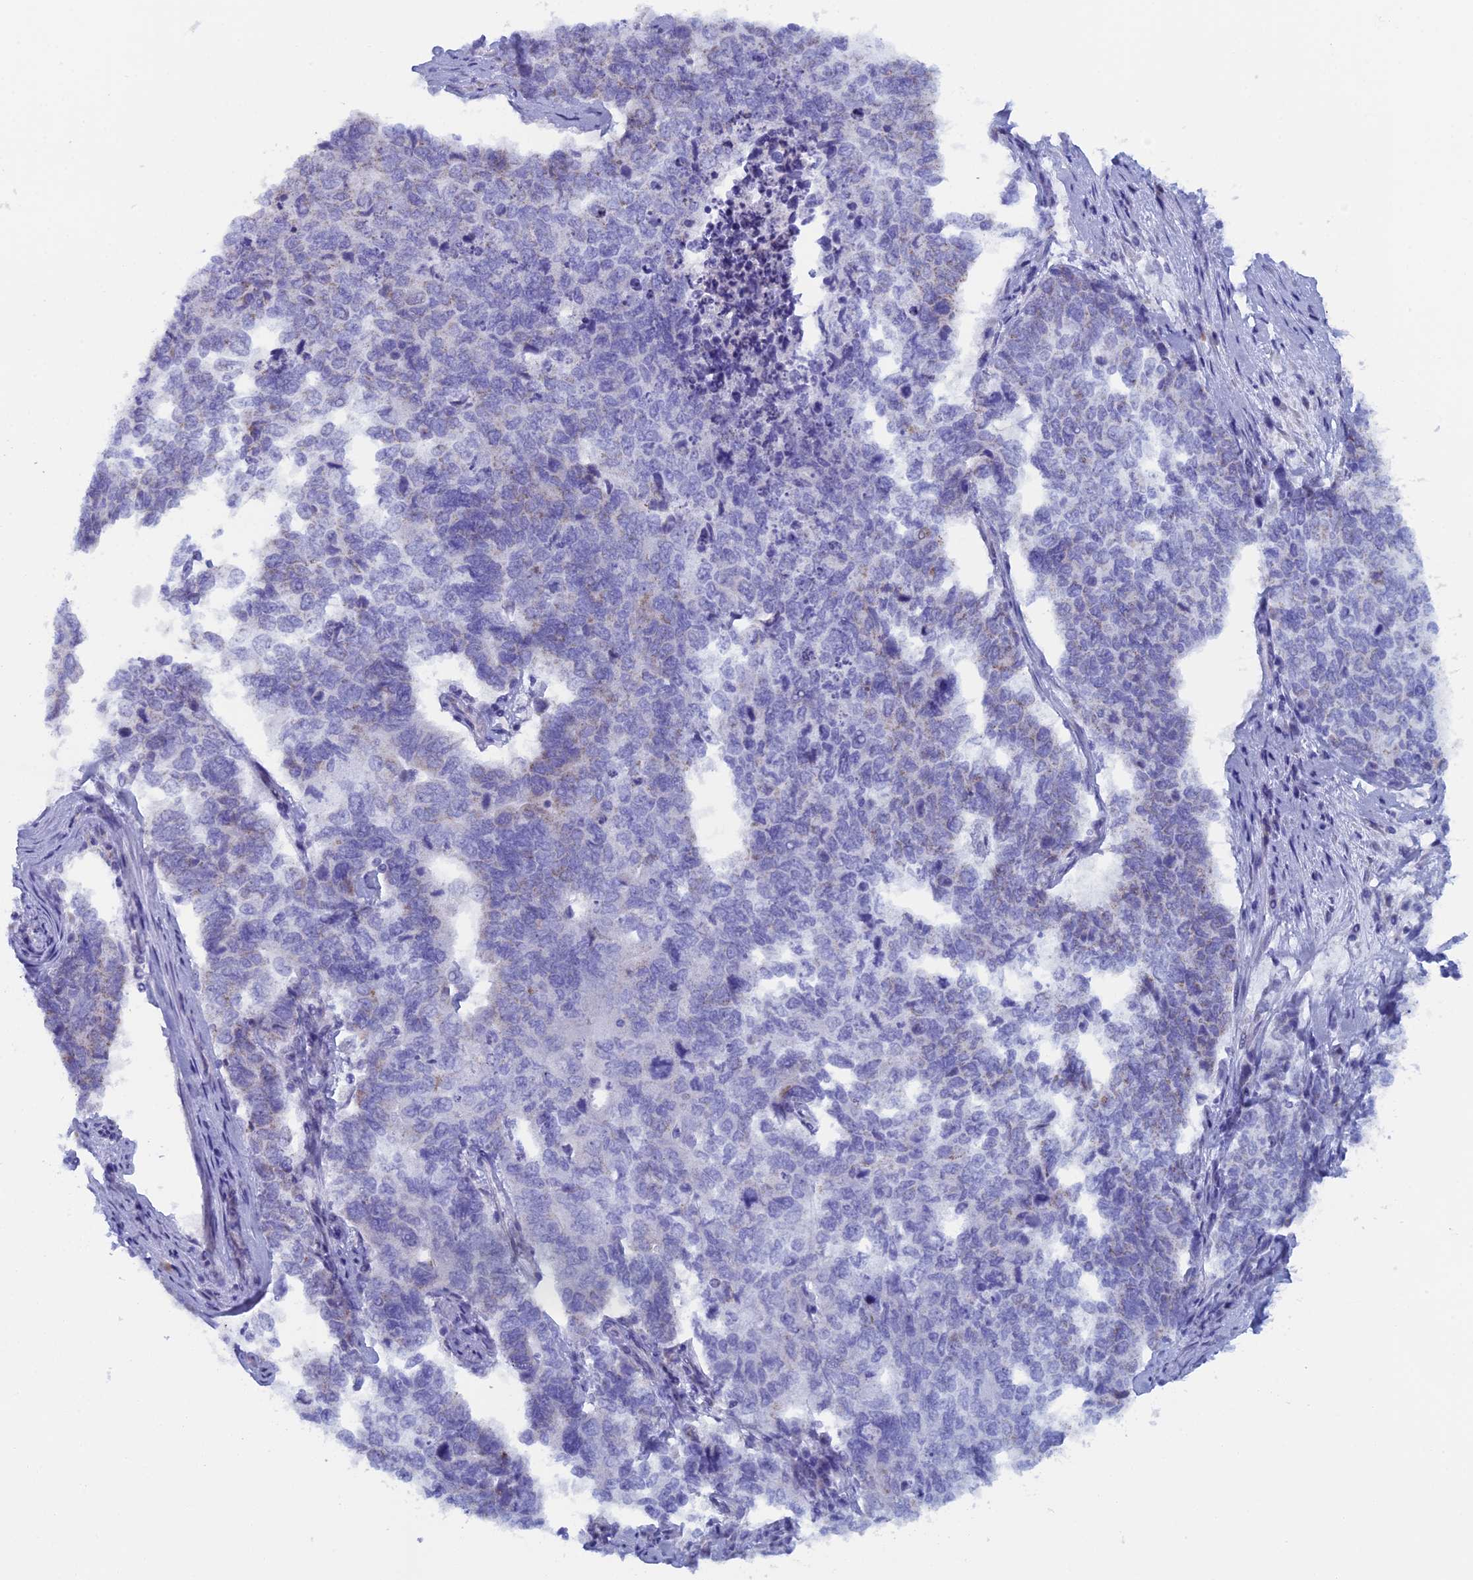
{"staining": {"intensity": "negative", "quantity": "none", "location": "none"}, "tissue": "cervical cancer", "cell_type": "Tumor cells", "image_type": "cancer", "snomed": [{"axis": "morphology", "description": "Squamous cell carcinoma, NOS"}, {"axis": "topography", "description": "Cervix"}], "caption": "High magnification brightfield microscopy of cervical cancer (squamous cell carcinoma) stained with DAB (3,3'-diaminobenzidine) (brown) and counterstained with hematoxylin (blue): tumor cells show no significant expression. (DAB immunohistochemistry with hematoxylin counter stain).", "gene": "NIBAN3", "patient": {"sex": "female", "age": 63}}